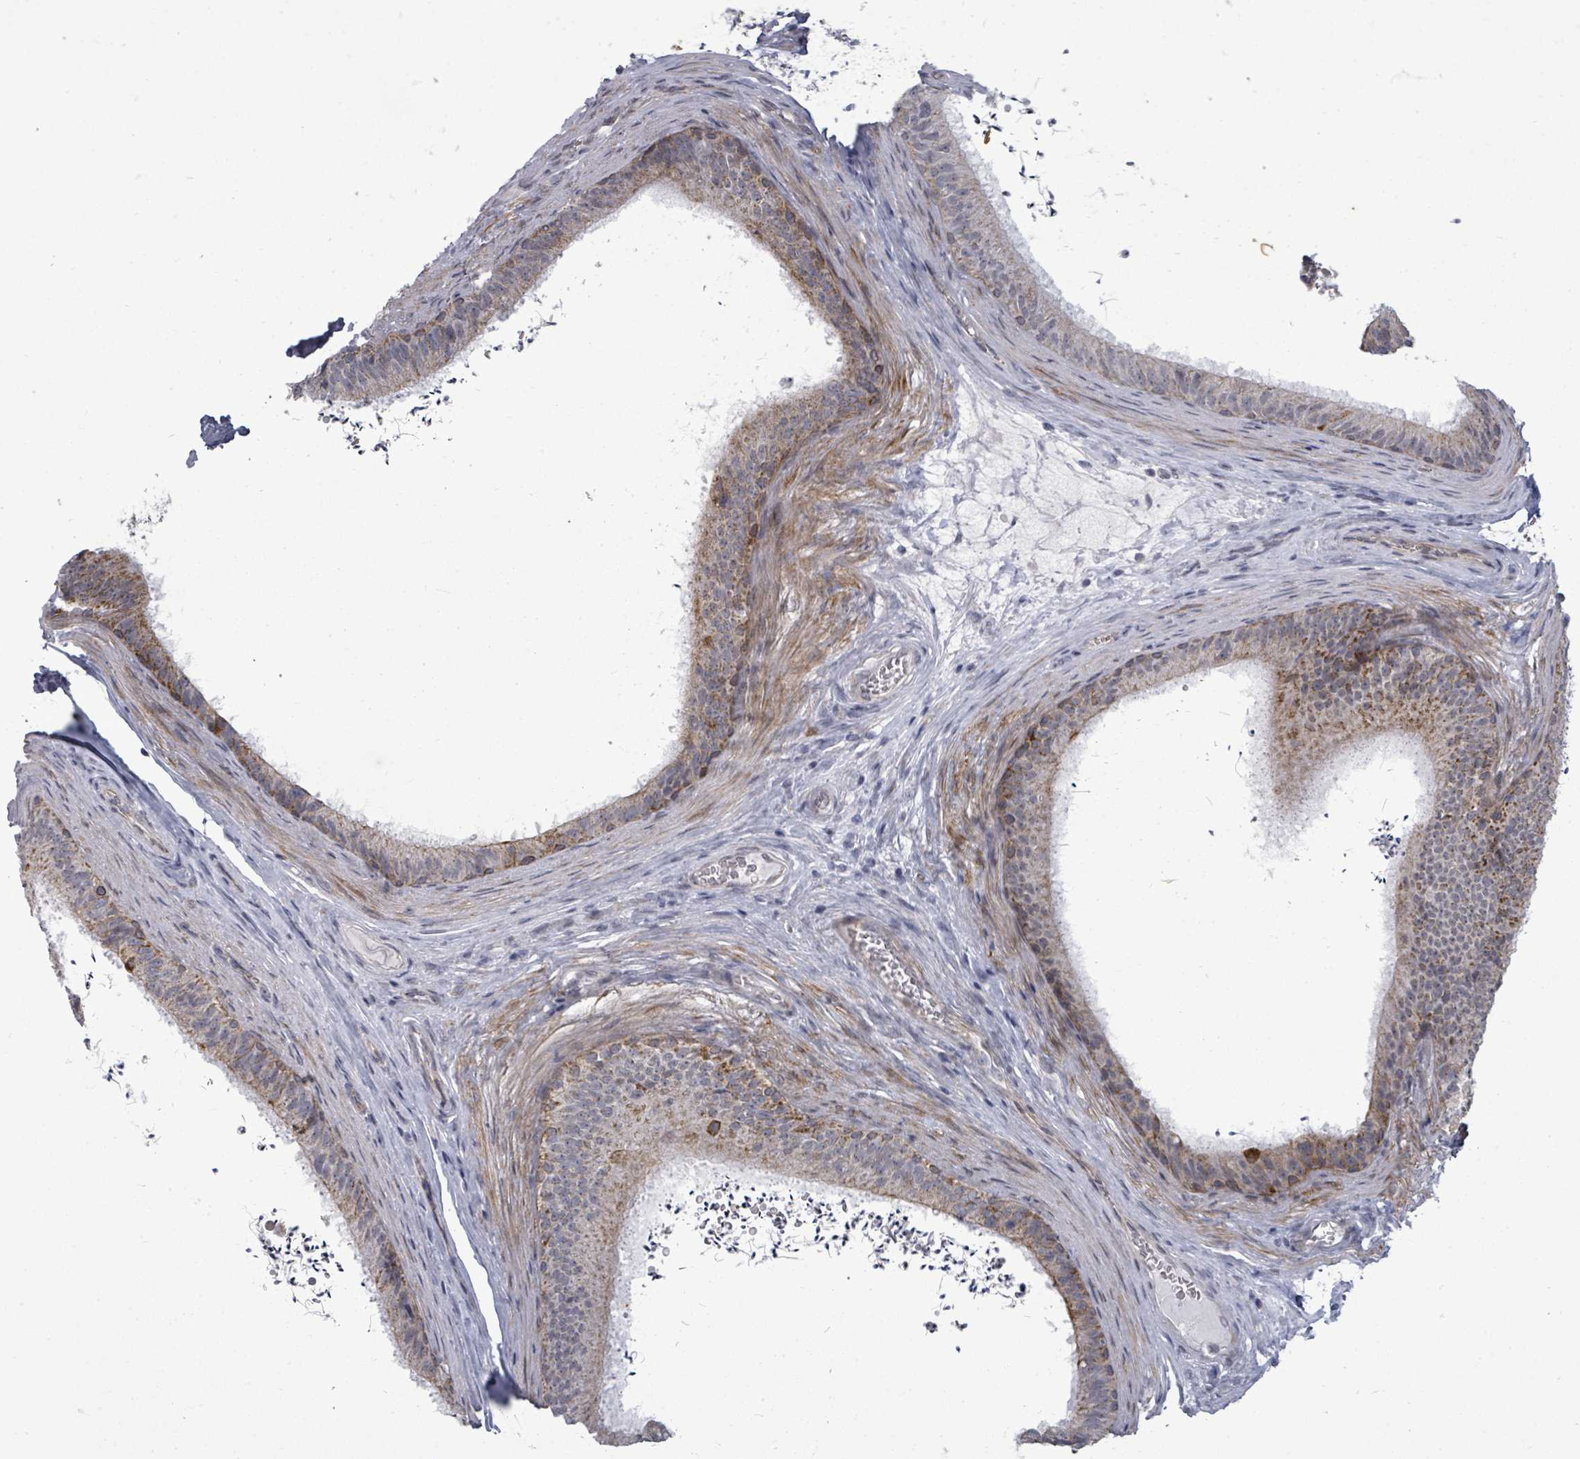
{"staining": {"intensity": "moderate", "quantity": "<25%", "location": "cytoplasmic/membranous"}, "tissue": "epididymis", "cell_type": "Glandular cells", "image_type": "normal", "snomed": [{"axis": "morphology", "description": "Normal tissue, NOS"}, {"axis": "topography", "description": "Testis"}, {"axis": "topography", "description": "Epididymis"}], "caption": "IHC photomicrograph of normal epididymis: human epididymis stained using IHC demonstrates low levels of moderate protein expression localized specifically in the cytoplasmic/membranous of glandular cells, appearing as a cytoplasmic/membranous brown color.", "gene": "PTPN20", "patient": {"sex": "male", "age": 41}}